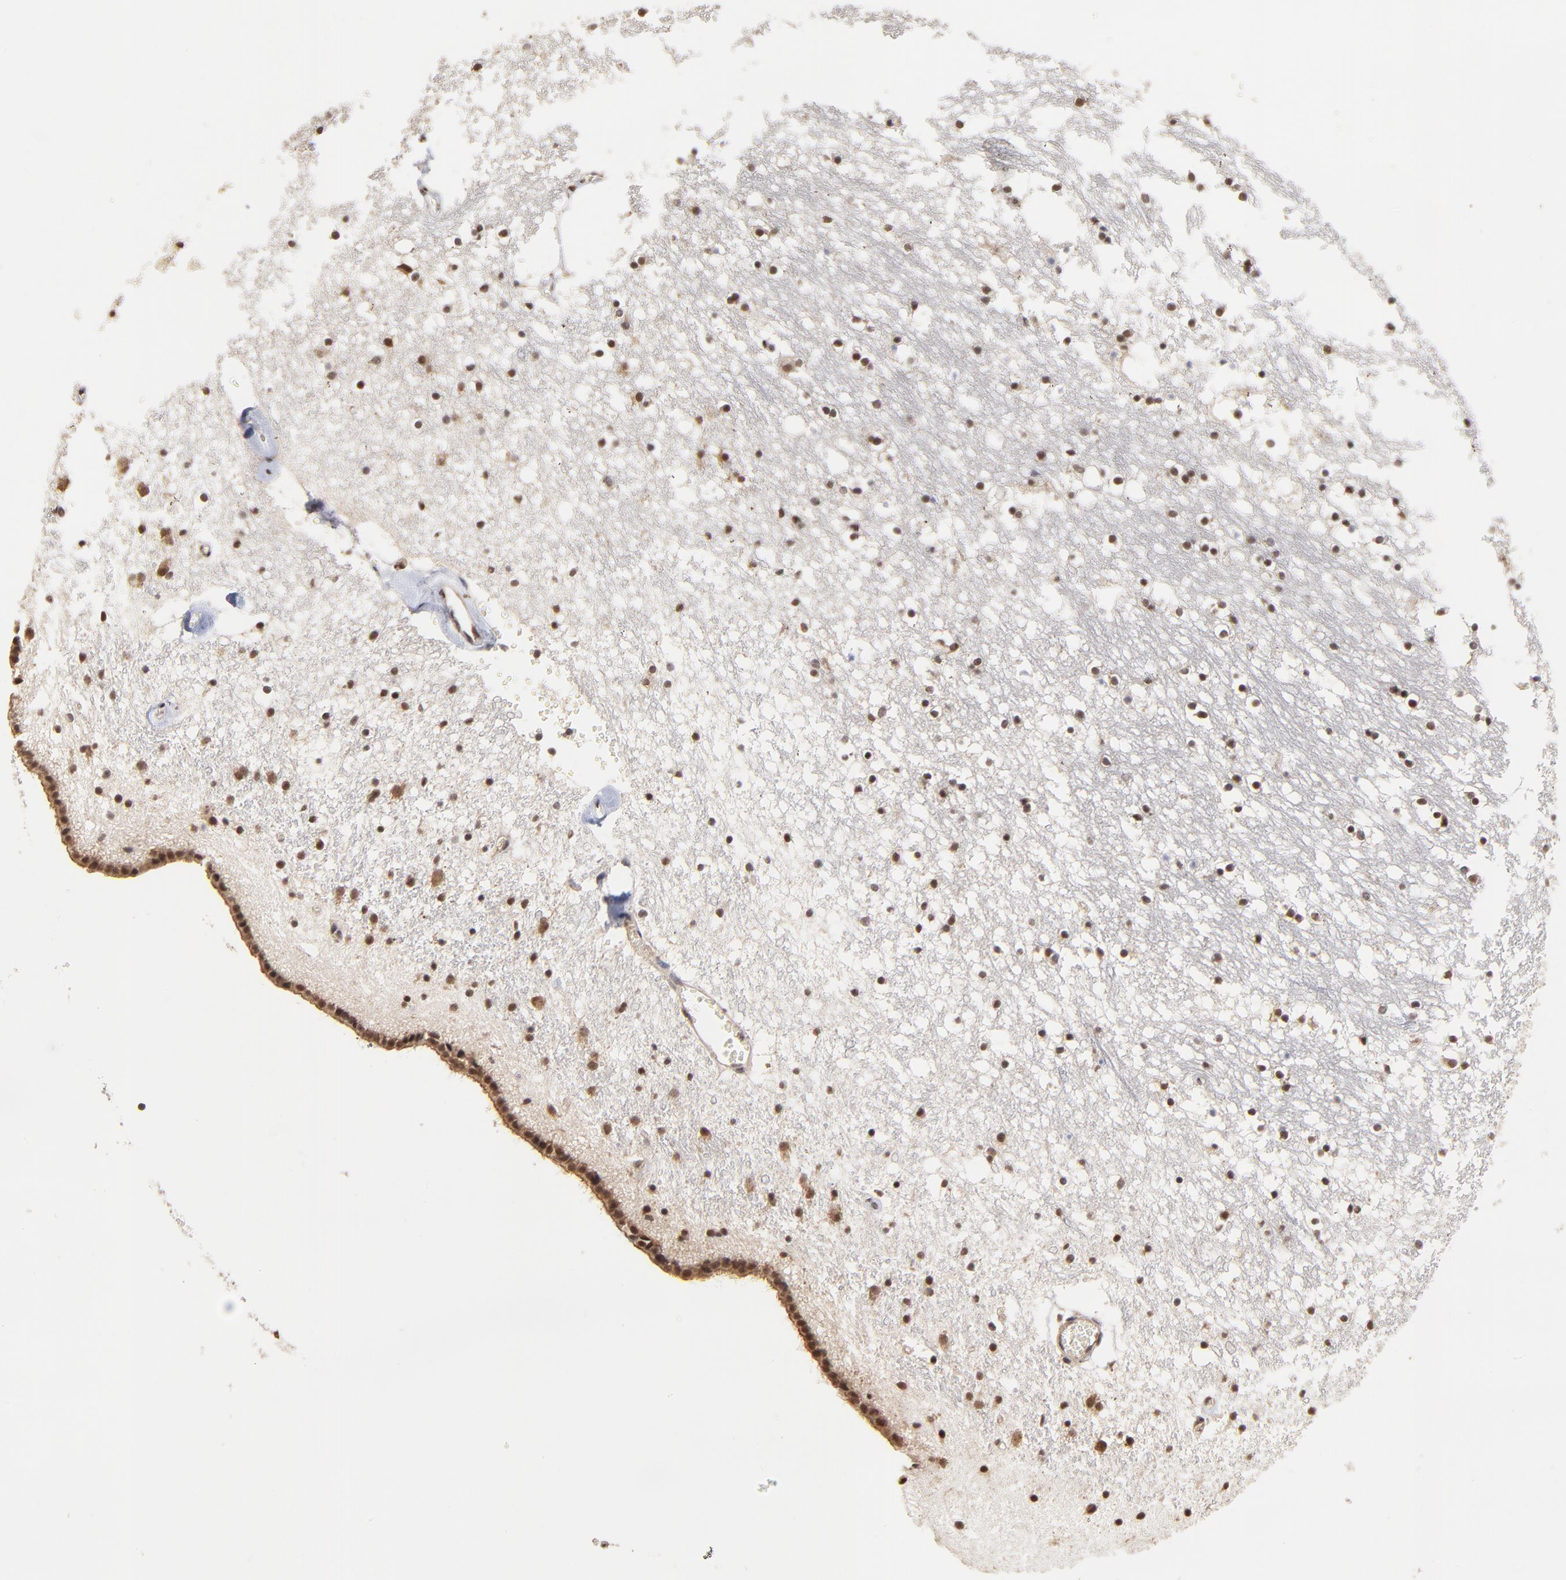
{"staining": {"intensity": "weak", "quantity": "25%-75%", "location": "cytoplasmic/membranous,nuclear"}, "tissue": "caudate", "cell_type": "Neuronal cells", "image_type": "normal", "snomed": [{"axis": "morphology", "description": "Normal tissue, NOS"}, {"axis": "topography", "description": "Lateral ventricle wall"}], "caption": "Immunohistochemical staining of unremarkable caudate reveals 25%-75% levels of weak cytoplasmic/membranous,nuclear protein staining in approximately 25%-75% of neuronal cells.", "gene": "BRPF1", "patient": {"sex": "male", "age": 45}}